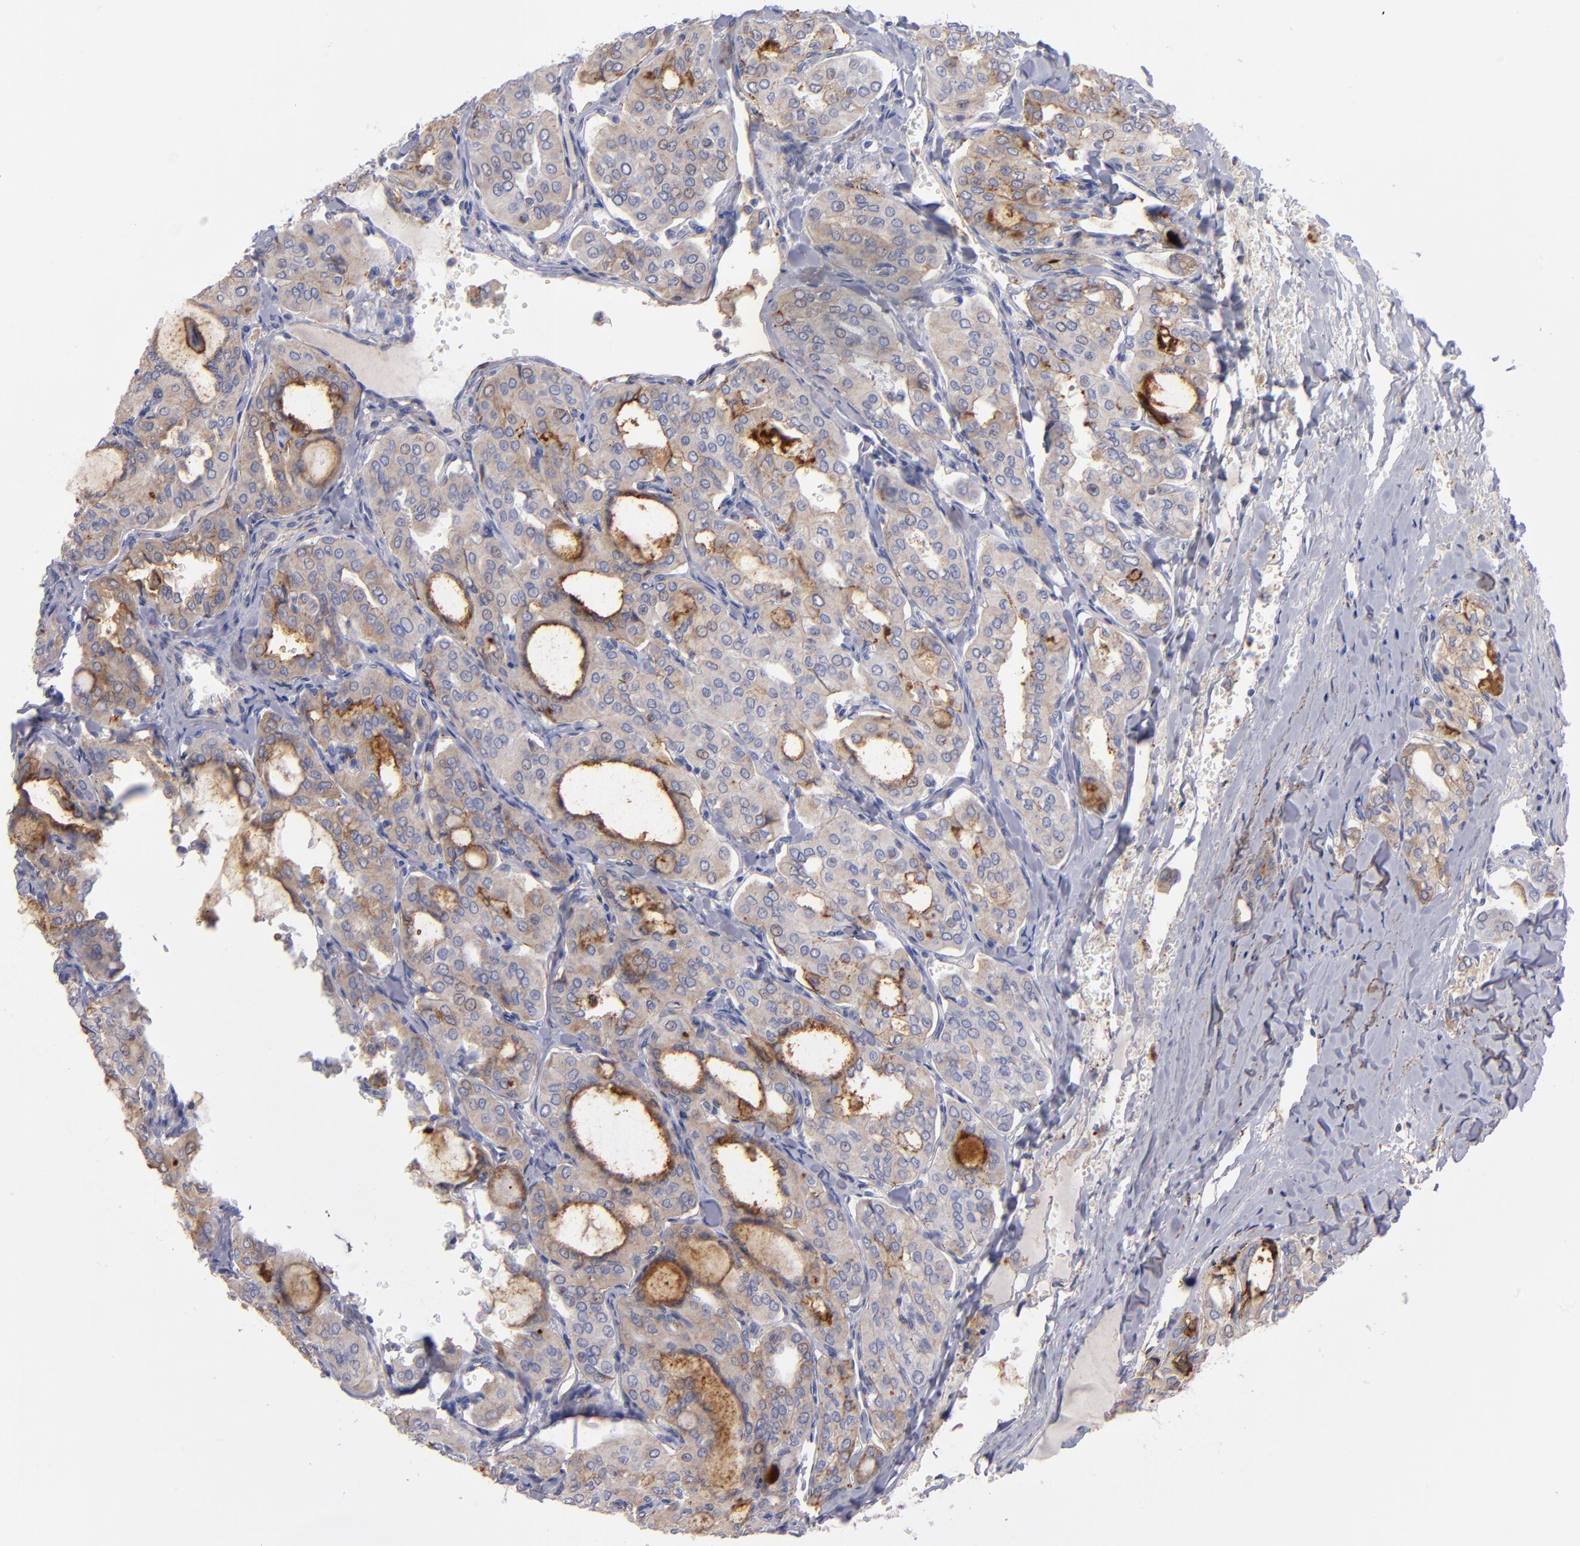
{"staining": {"intensity": "weak", "quantity": "25%-75%", "location": "cytoplasmic/membranous"}, "tissue": "thyroid cancer", "cell_type": "Tumor cells", "image_type": "cancer", "snomed": [{"axis": "morphology", "description": "Papillary adenocarcinoma, NOS"}, {"axis": "topography", "description": "Thyroid gland"}], "caption": "The photomicrograph exhibits a brown stain indicating the presence of a protein in the cytoplasmic/membranous of tumor cells in thyroid papillary adenocarcinoma.", "gene": "MFGE8", "patient": {"sex": "male", "age": 20}}